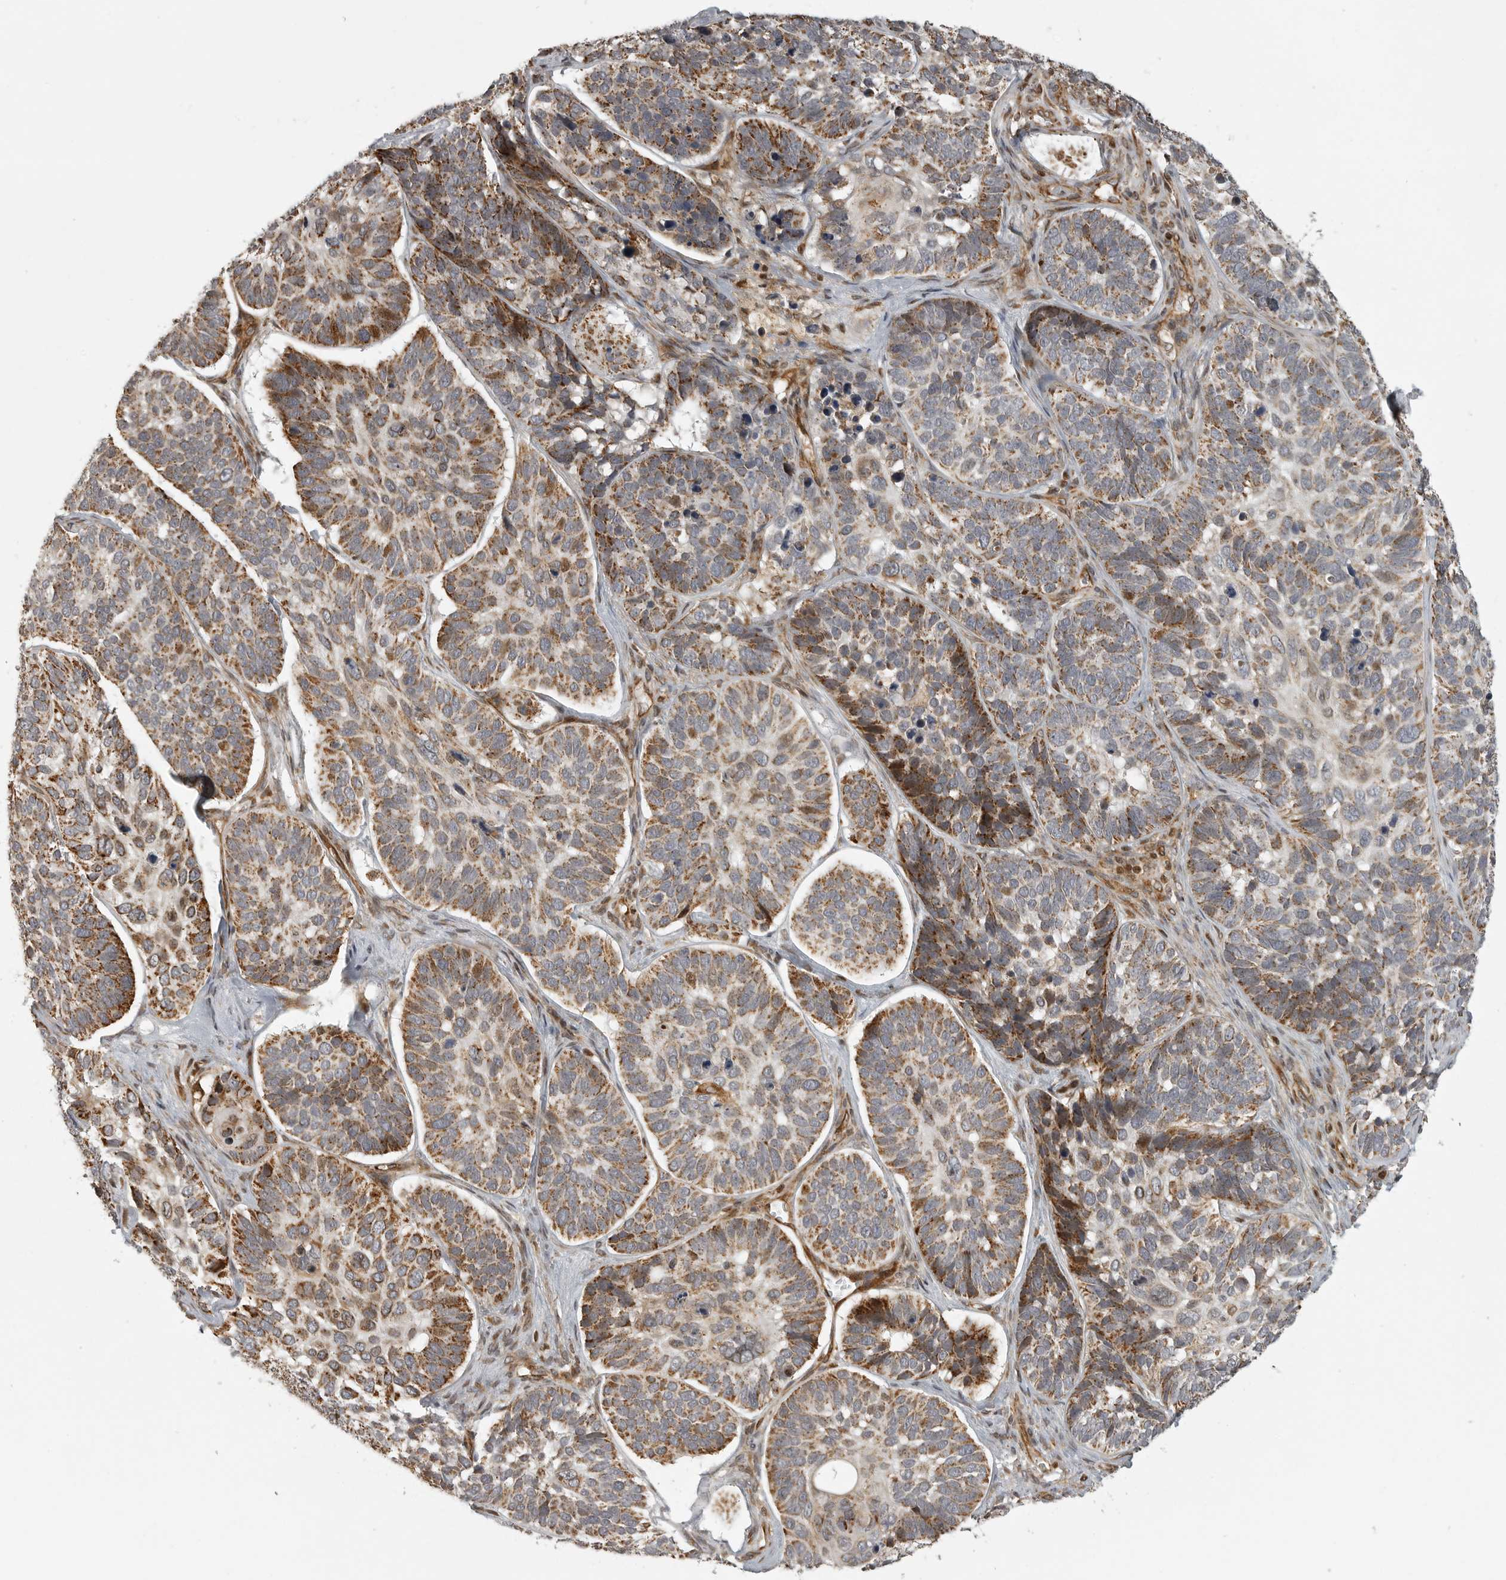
{"staining": {"intensity": "moderate", "quantity": ">75%", "location": "cytoplasmic/membranous"}, "tissue": "skin cancer", "cell_type": "Tumor cells", "image_type": "cancer", "snomed": [{"axis": "morphology", "description": "Basal cell carcinoma"}, {"axis": "topography", "description": "Skin"}], "caption": "Brown immunohistochemical staining in human skin cancer exhibits moderate cytoplasmic/membranous staining in about >75% of tumor cells.", "gene": "NARS2", "patient": {"sex": "male", "age": 62}}